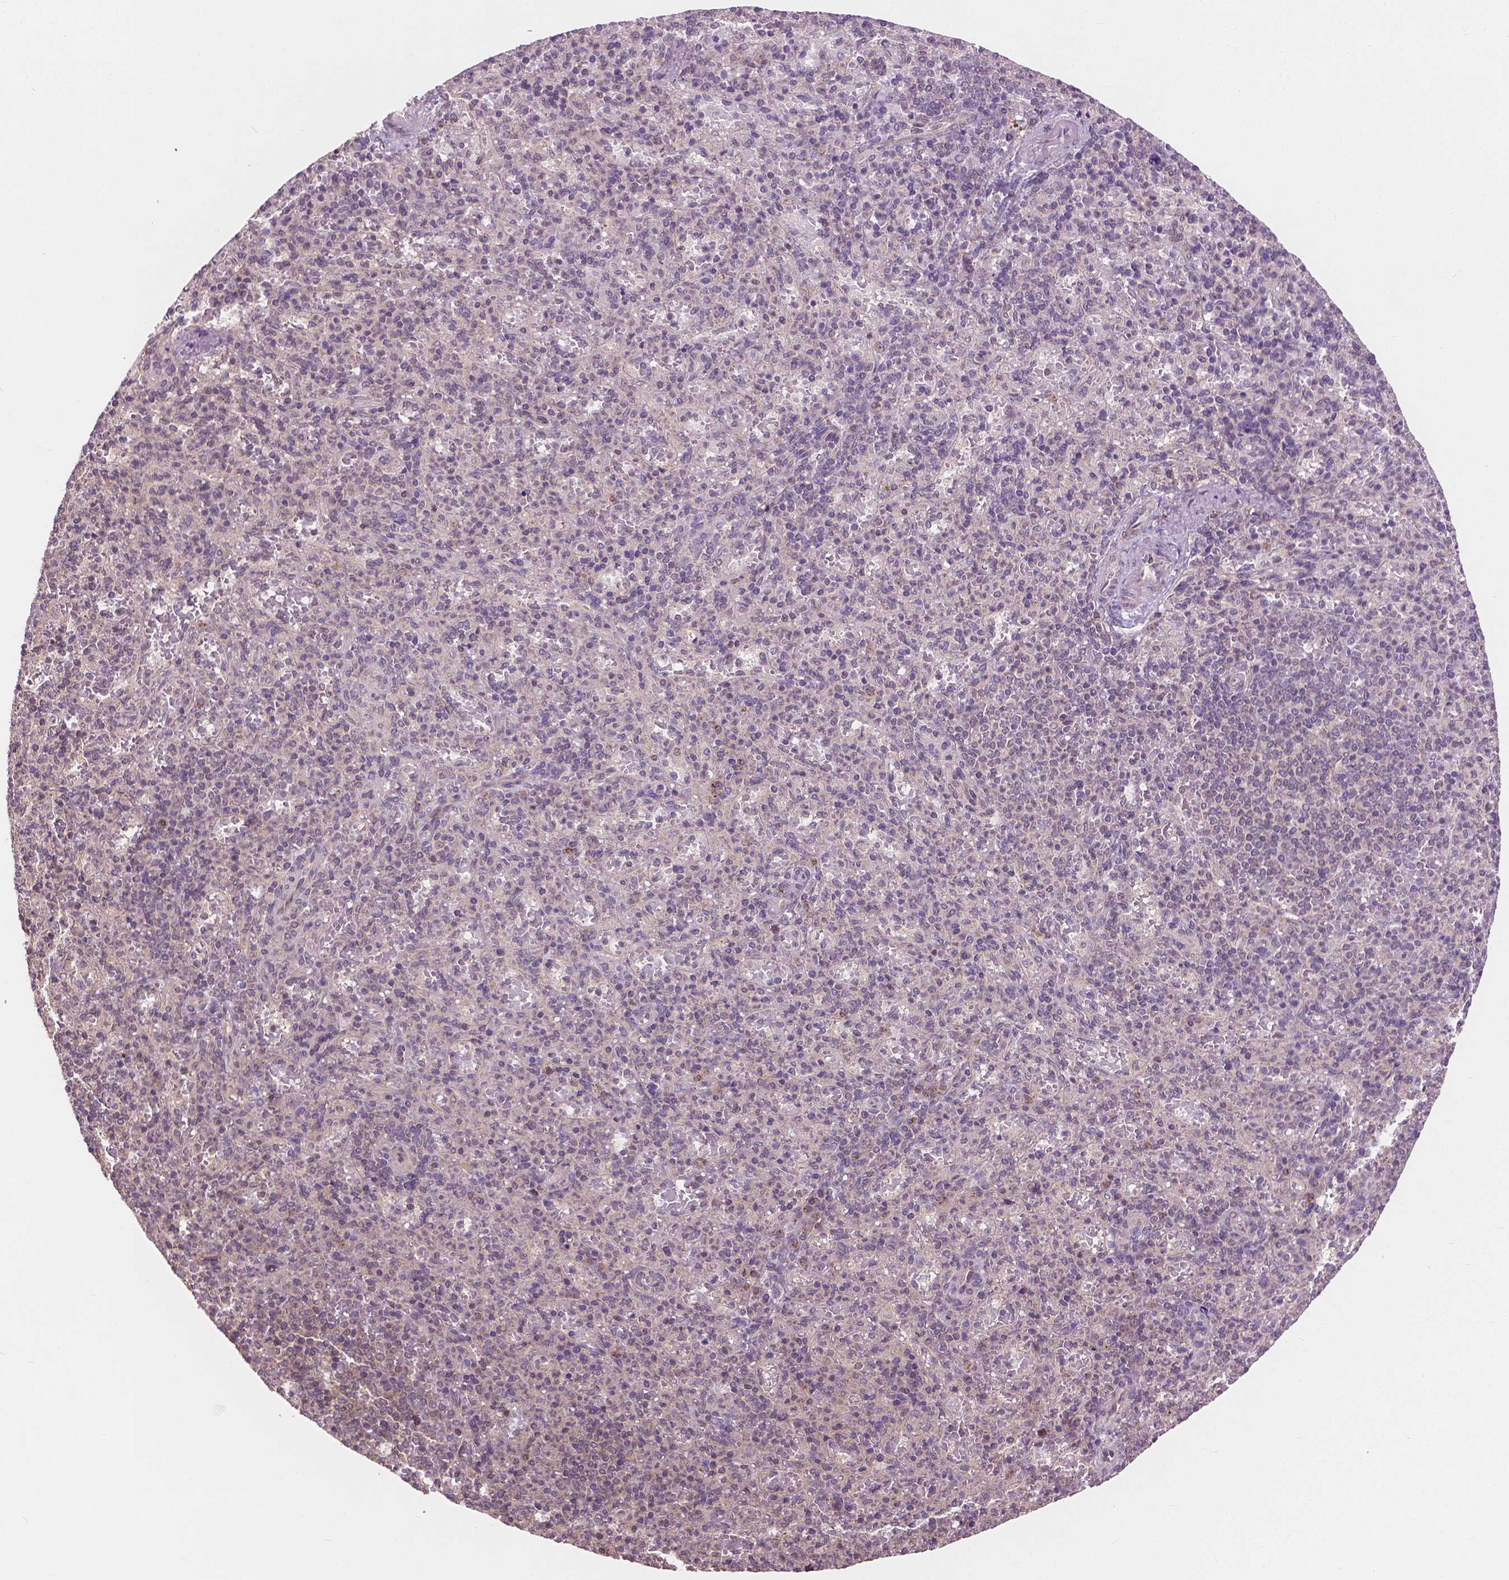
{"staining": {"intensity": "weak", "quantity": "<25%", "location": "cytoplasmic/membranous"}, "tissue": "spleen", "cell_type": "Cells in red pulp", "image_type": "normal", "snomed": [{"axis": "morphology", "description": "Normal tissue, NOS"}, {"axis": "topography", "description": "Spleen"}], "caption": "Spleen stained for a protein using immunohistochemistry exhibits no staining cells in red pulp.", "gene": "PPP1CB", "patient": {"sex": "female", "age": 74}}